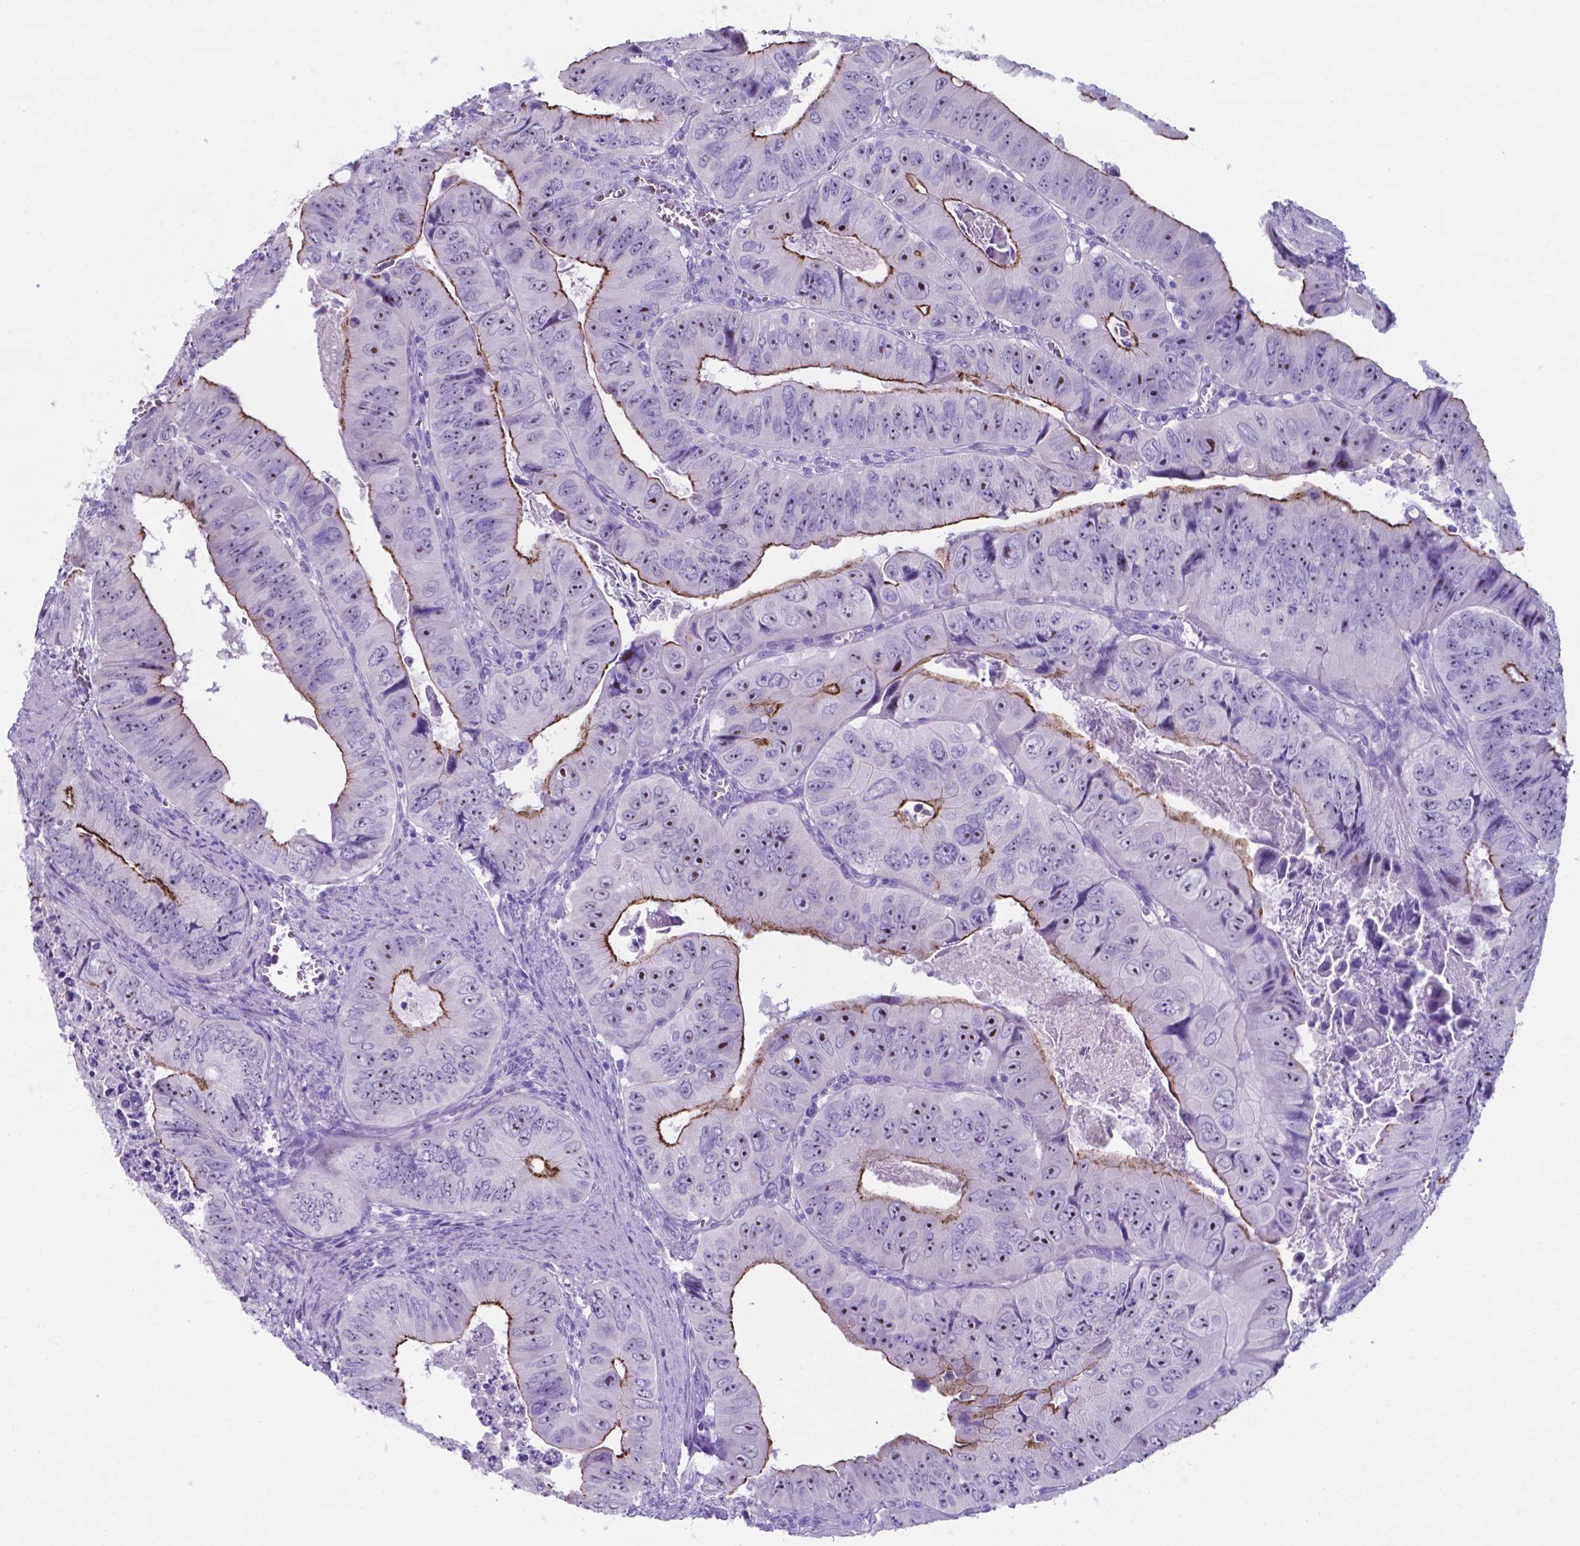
{"staining": {"intensity": "moderate", "quantity": "25%-75%", "location": "cytoplasmic/membranous,nuclear"}, "tissue": "colorectal cancer", "cell_type": "Tumor cells", "image_type": "cancer", "snomed": [{"axis": "morphology", "description": "Adenocarcinoma, NOS"}, {"axis": "topography", "description": "Colon"}], "caption": "Immunohistochemical staining of human colorectal adenocarcinoma displays medium levels of moderate cytoplasmic/membranous and nuclear protein positivity in about 25%-75% of tumor cells. Using DAB (3,3'-diaminobenzidine) (brown) and hematoxylin (blue) stains, captured at high magnification using brightfield microscopy.", "gene": "AP5B1", "patient": {"sex": "female", "age": 84}}